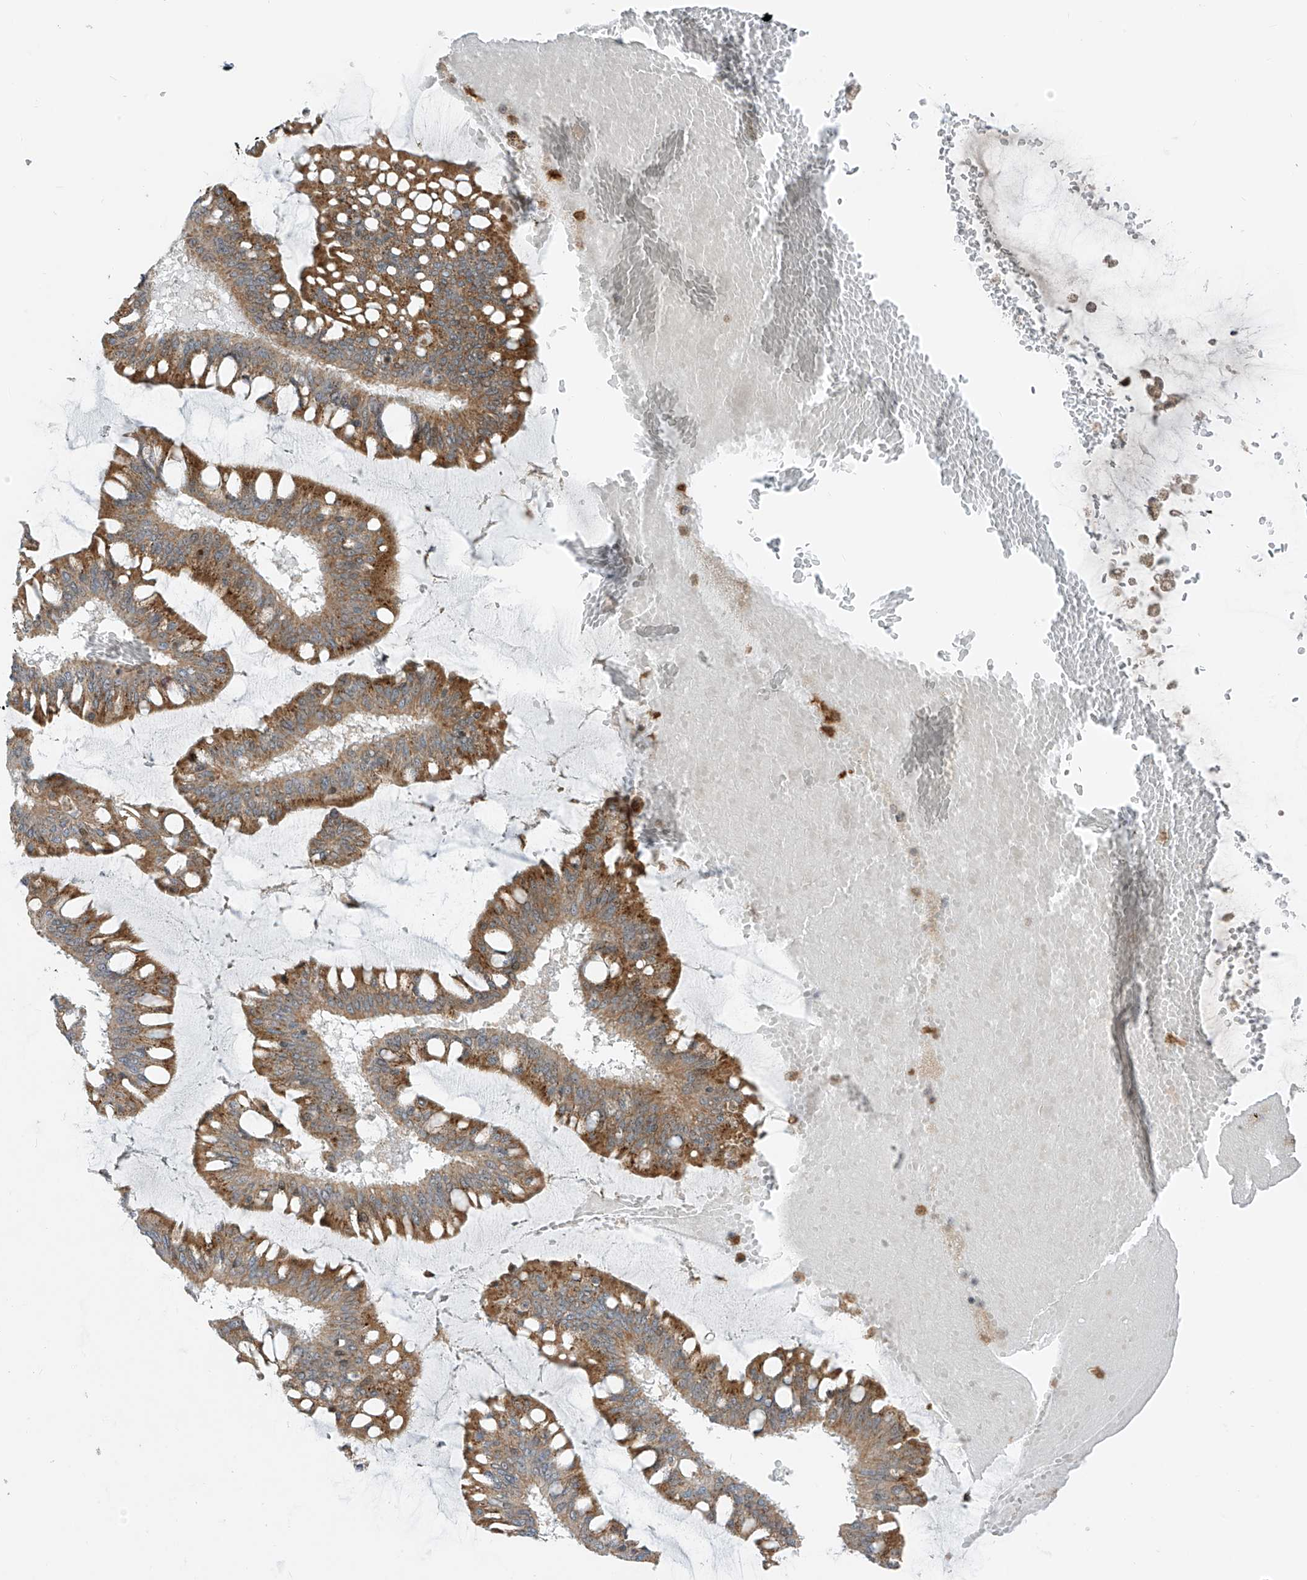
{"staining": {"intensity": "moderate", "quantity": ">75%", "location": "cytoplasmic/membranous"}, "tissue": "ovarian cancer", "cell_type": "Tumor cells", "image_type": "cancer", "snomed": [{"axis": "morphology", "description": "Cystadenocarcinoma, mucinous, NOS"}, {"axis": "topography", "description": "Ovary"}], "caption": "Ovarian mucinous cystadenocarcinoma stained with DAB IHC demonstrates medium levels of moderate cytoplasmic/membranous staining in about >75% of tumor cells. Ihc stains the protein of interest in brown and the nuclei are stained blue.", "gene": "PDE11A", "patient": {"sex": "female", "age": 73}}